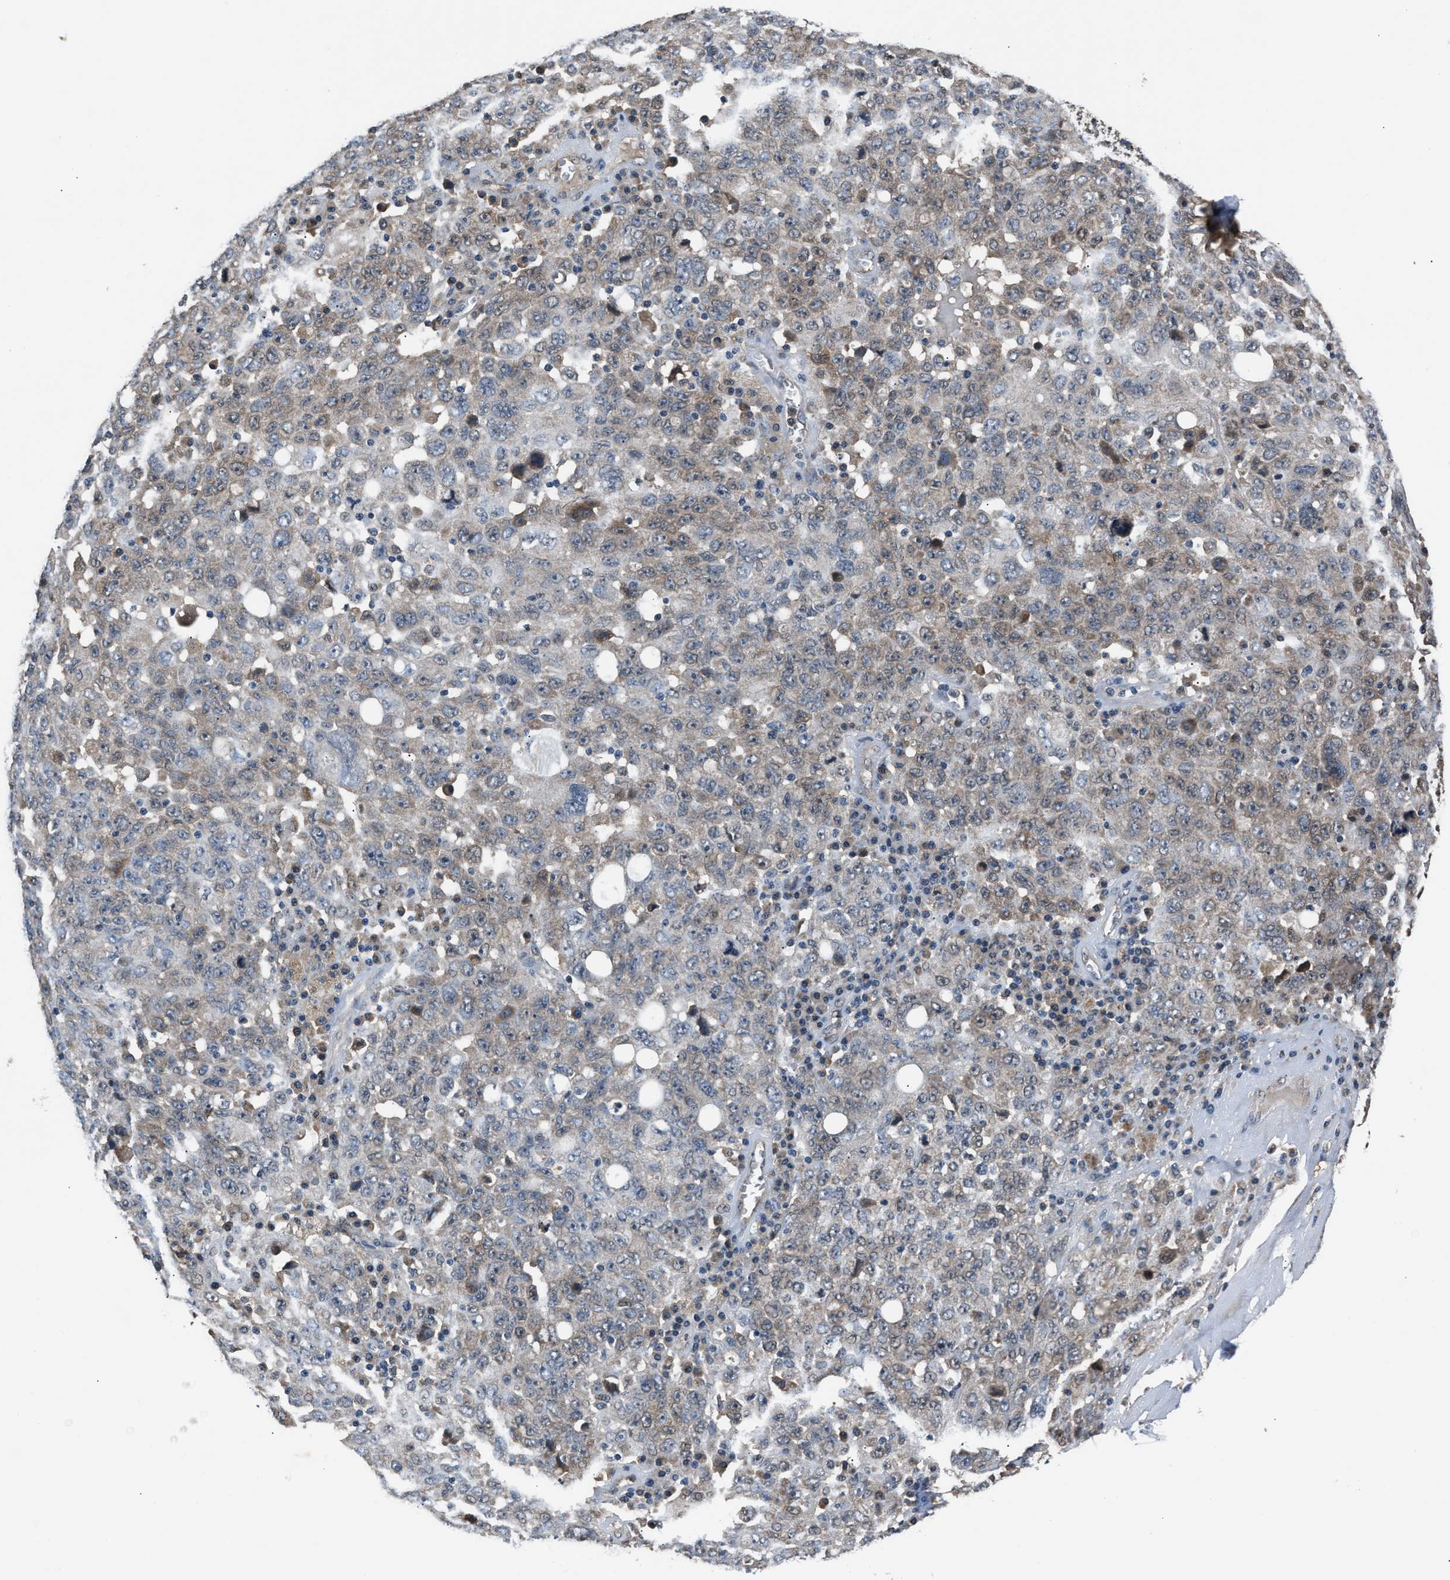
{"staining": {"intensity": "weak", "quantity": "25%-75%", "location": "cytoplasmic/membranous"}, "tissue": "ovarian cancer", "cell_type": "Tumor cells", "image_type": "cancer", "snomed": [{"axis": "morphology", "description": "Carcinoma, endometroid"}, {"axis": "topography", "description": "Ovary"}], "caption": "Immunohistochemistry of human endometroid carcinoma (ovarian) demonstrates low levels of weak cytoplasmic/membranous staining in about 25%-75% of tumor cells. Nuclei are stained in blue.", "gene": "TP53I3", "patient": {"sex": "female", "age": 62}}